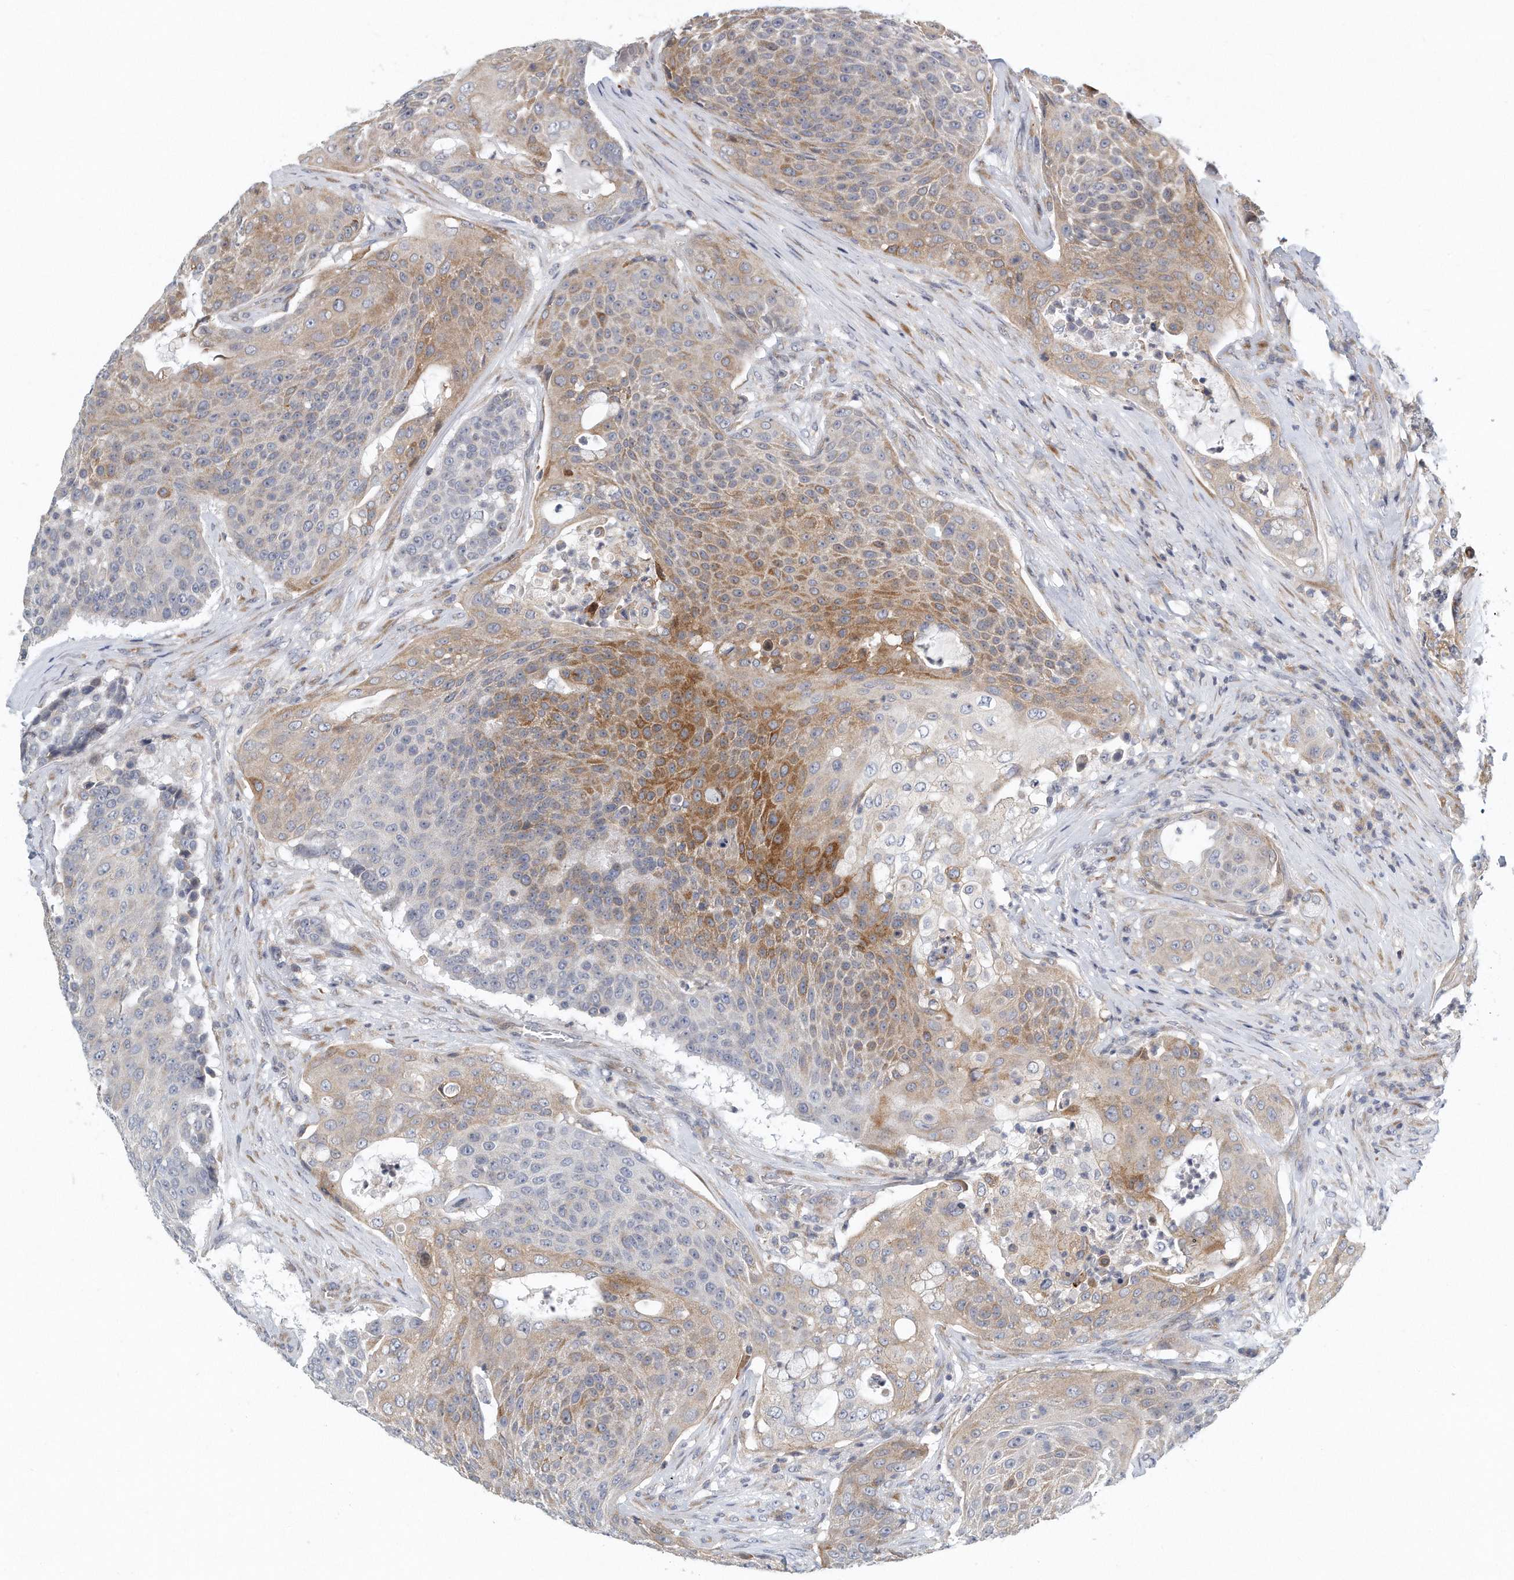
{"staining": {"intensity": "moderate", "quantity": "25%-75%", "location": "cytoplasmic/membranous"}, "tissue": "urothelial cancer", "cell_type": "Tumor cells", "image_type": "cancer", "snomed": [{"axis": "morphology", "description": "Urothelial carcinoma, High grade"}, {"axis": "topography", "description": "Urinary bladder"}], "caption": "Immunohistochemistry of urothelial carcinoma (high-grade) exhibits medium levels of moderate cytoplasmic/membranous expression in approximately 25%-75% of tumor cells. The staining was performed using DAB (3,3'-diaminobenzidine) to visualize the protein expression in brown, while the nuclei were stained in blue with hematoxylin (Magnification: 20x).", "gene": "VLDLR", "patient": {"sex": "female", "age": 63}}